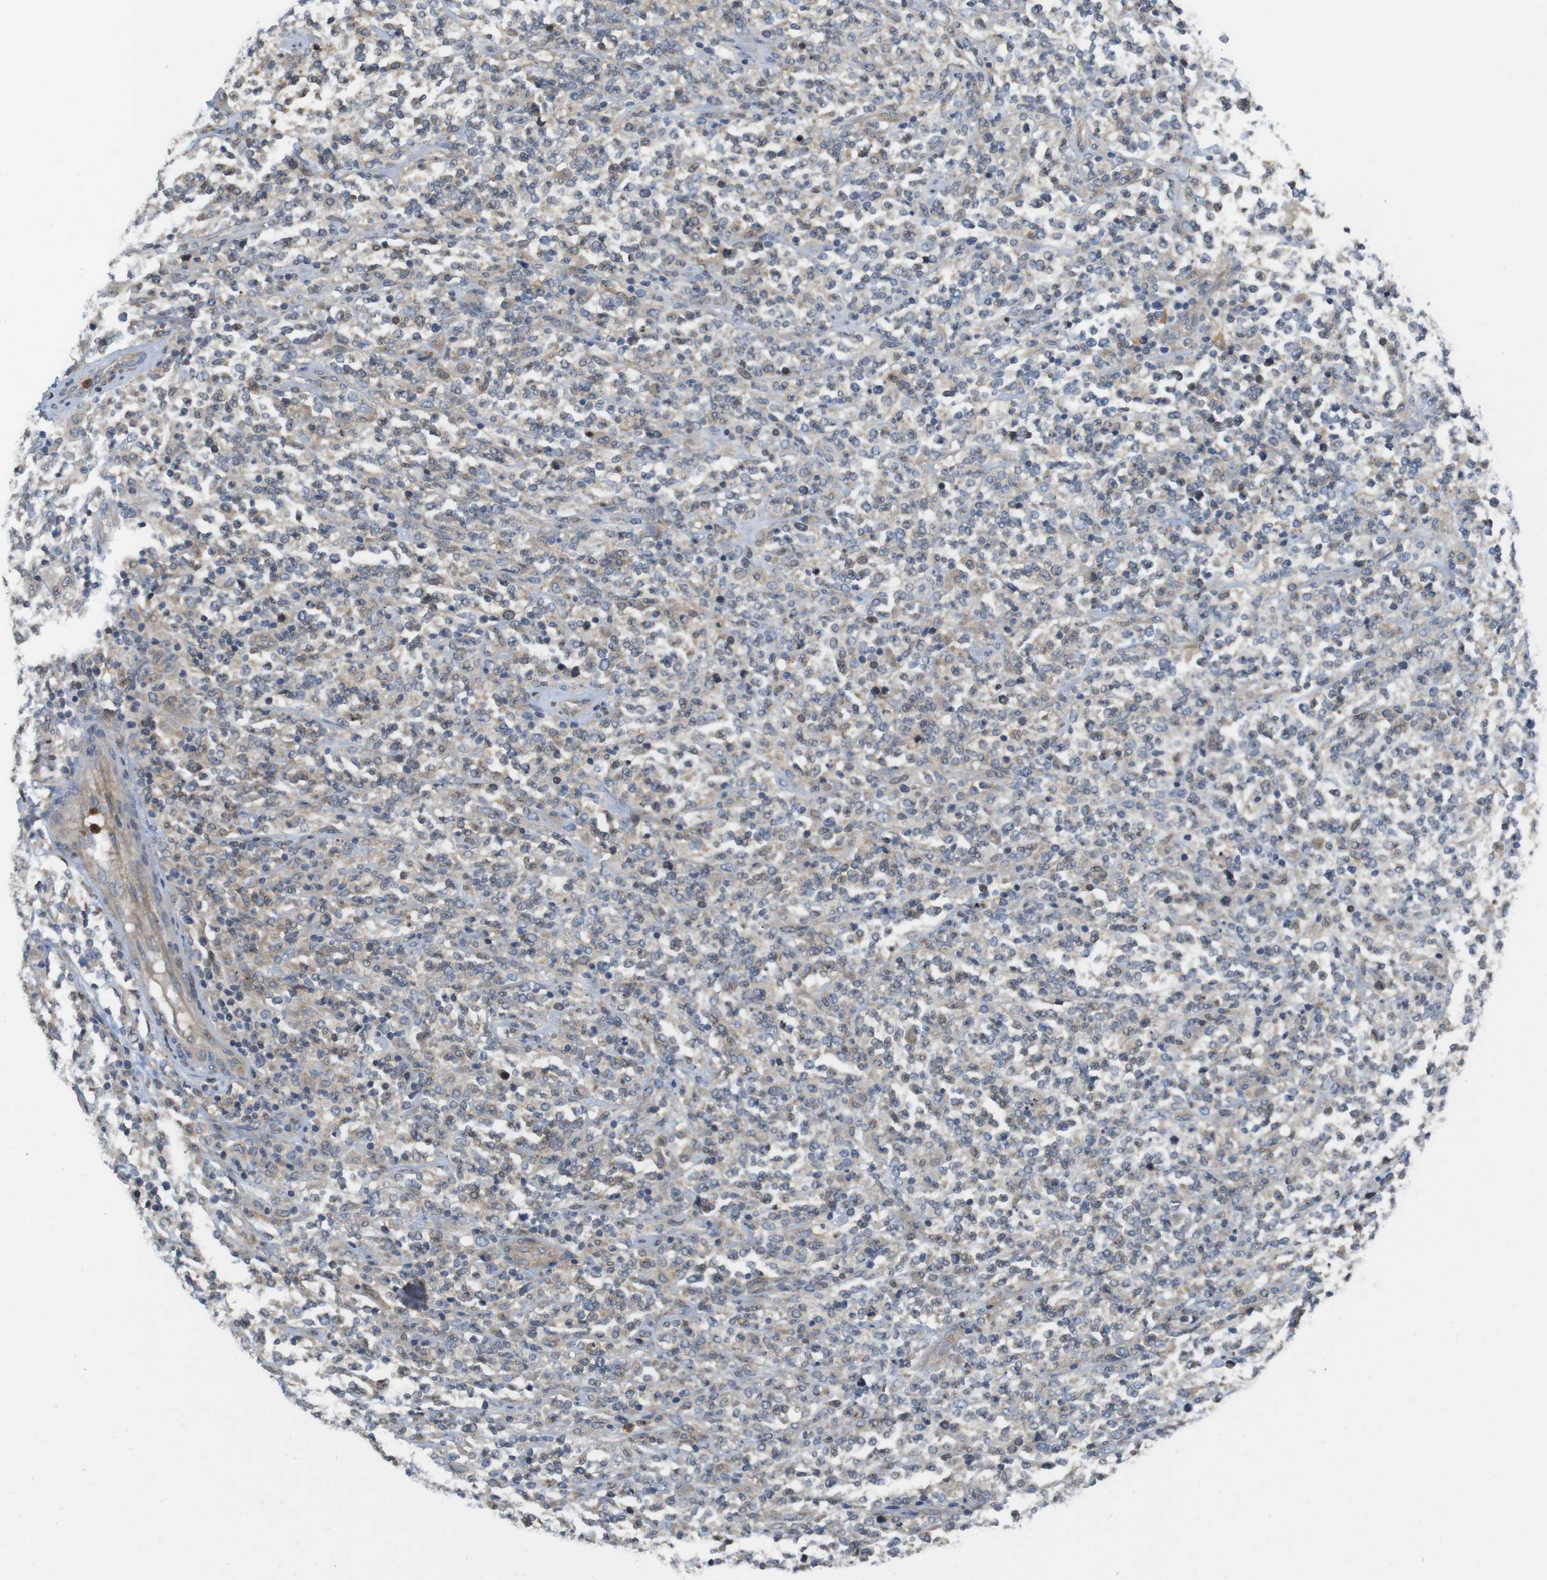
{"staining": {"intensity": "weak", "quantity": "<25%", "location": "cytoplasmic/membranous"}, "tissue": "lymphoma", "cell_type": "Tumor cells", "image_type": "cancer", "snomed": [{"axis": "morphology", "description": "Malignant lymphoma, non-Hodgkin's type, High grade"}, {"axis": "topography", "description": "Soft tissue"}], "caption": "A high-resolution photomicrograph shows immunohistochemistry staining of malignant lymphoma, non-Hodgkin's type (high-grade), which displays no significant staining in tumor cells.", "gene": "PCDH10", "patient": {"sex": "male", "age": 18}}